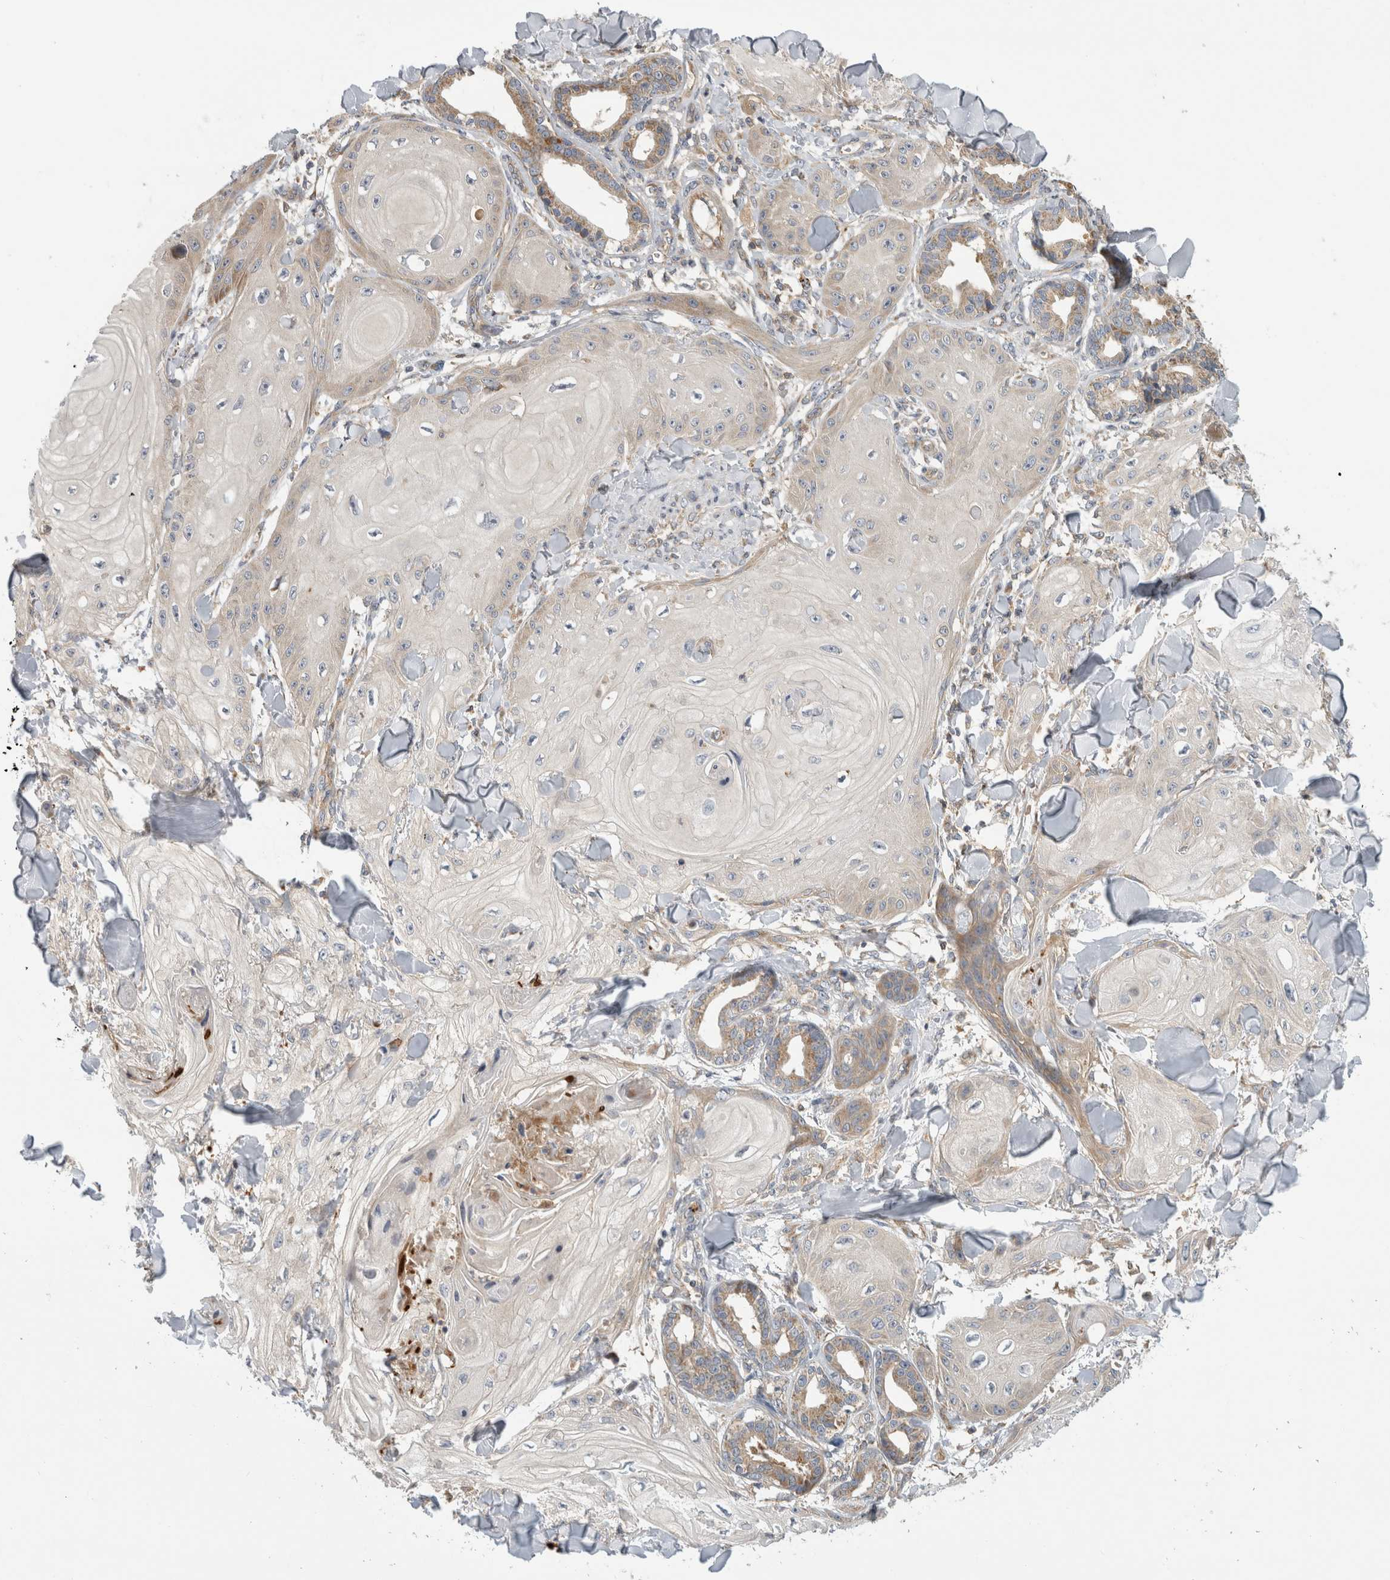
{"staining": {"intensity": "moderate", "quantity": "25%-75%", "location": "cytoplasmic/membranous"}, "tissue": "skin cancer", "cell_type": "Tumor cells", "image_type": "cancer", "snomed": [{"axis": "morphology", "description": "Squamous cell carcinoma, NOS"}, {"axis": "topography", "description": "Skin"}], "caption": "Skin squamous cell carcinoma tissue shows moderate cytoplasmic/membranous staining in about 25%-75% of tumor cells, visualized by immunohistochemistry. The staining was performed using DAB, with brown indicating positive protein expression. Nuclei are stained blue with hematoxylin.", "gene": "GRIK2", "patient": {"sex": "male", "age": 74}}